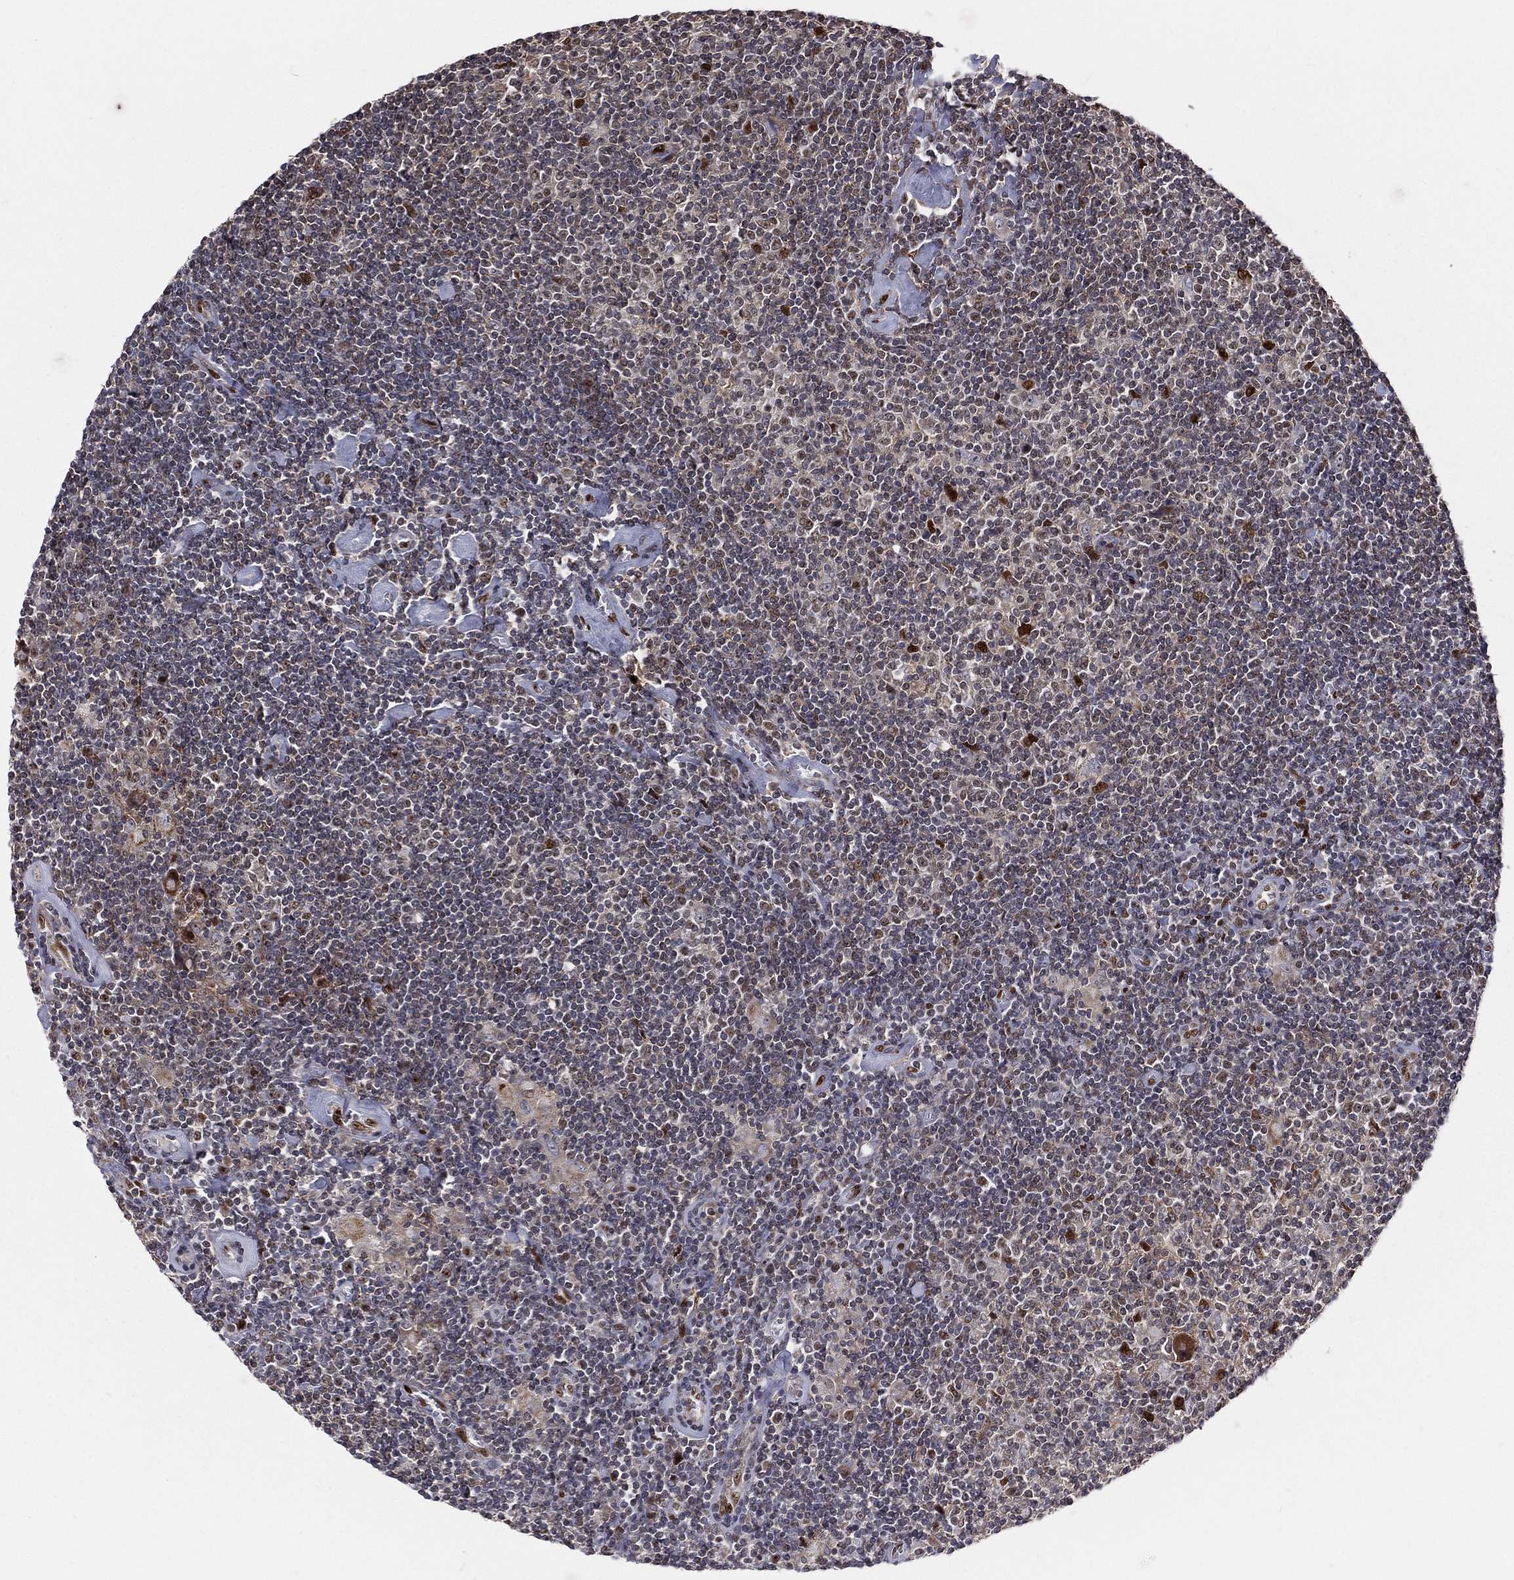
{"staining": {"intensity": "strong", "quantity": "25%-75%", "location": "cytoplasmic/membranous,nuclear"}, "tissue": "lymphoma", "cell_type": "Tumor cells", "image_type": "cancer", "snomed": [{"axis": "morphology", "description": "Hodgkin's disease, NOS"}, {"axis": "topography", "description": "Lymph node"}], "caption": "The photomicrograph displays immunohistochemical staining of Hodgkin's disease. There is strong cytoplasmic/membranous and nuclear expression is appreciated in about 25%-75% of tumor cells.", "gene": "ZEB1", "patient": {"sex": "male", "age": 40}}